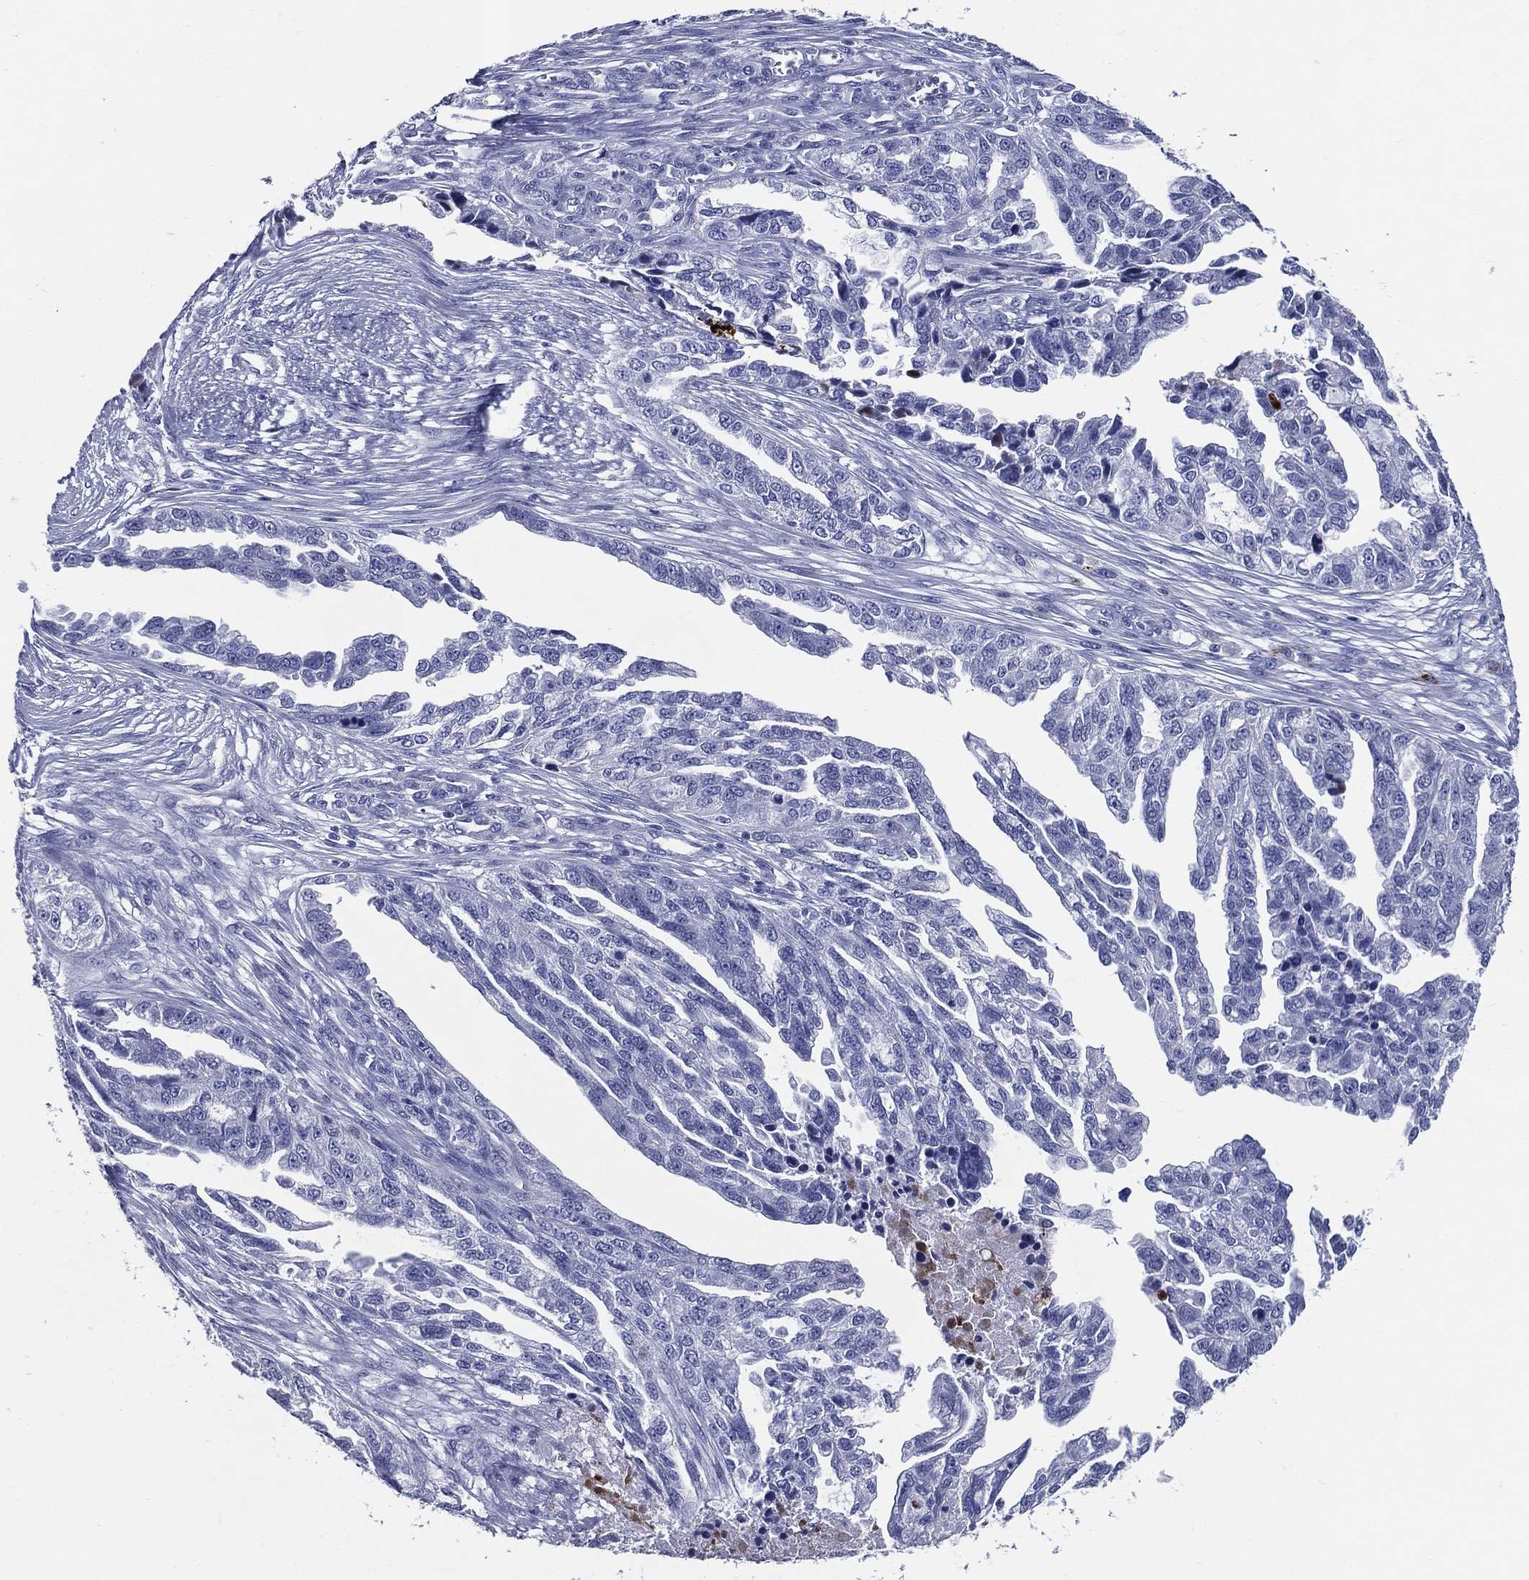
{"staining": {"intensity": "negative", "quantity": "none", "location": "none"}, "tissue": "ovarian cancer", "cell_type": "Tumor cells", "image_type": "cancer", "snomed": [{"axis": "morphology", "description": "Cystadenocarcinoma, serous, NOS"}, {"axis": "topography", "description": "Ovary"}], "caption": "Immunohistochemistry image of human ovarian cancer (serous cystadenocarcinoma) stained for a protein (brown), which displays no positivity in tumor cells.", "gene": "ACE2", "patient": {"sex": "female", "age": 51}}